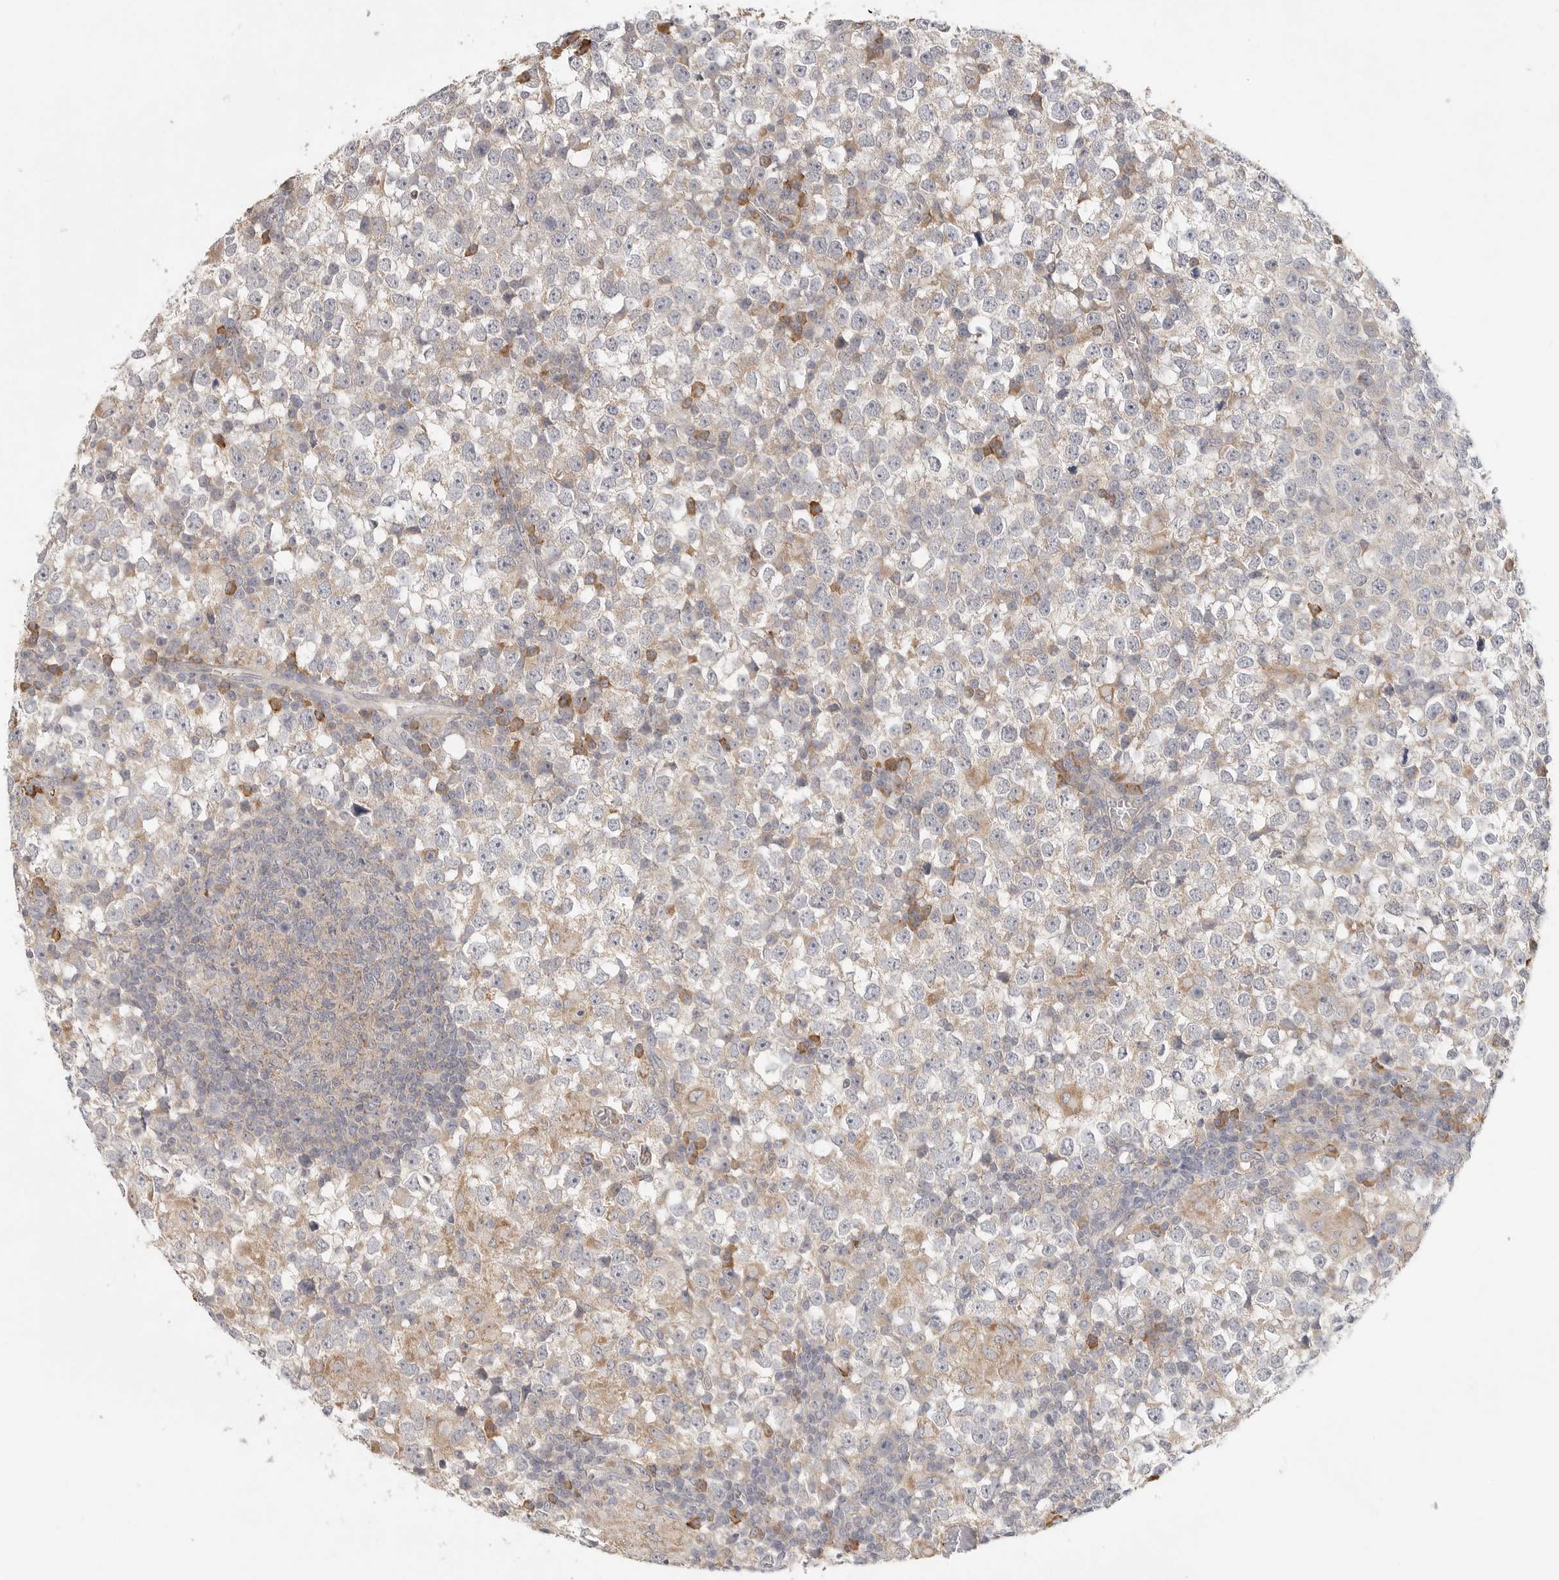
{"staining": {"intensity": "weak", "quantity": "25%-75%", "location": "cytoplasmic/membranous"}, "tissue": "testis cancer", "cell_type": "Tumor cells", "image_type": "cancer", "snomed": [{"axis": "morphology", "description": "Seminoma, NOS"}, {"axis": "topography", "description": "Testis"}], "caption": "Weak cytoplasmic/membranous expression for a protein is seen in approximately 25%-75% of tumor cells of seminoma (testis) using immunohistochemistry (IHC).", "gene": "SLC25A36", "patient": {"sex": "male", "age": 65}}